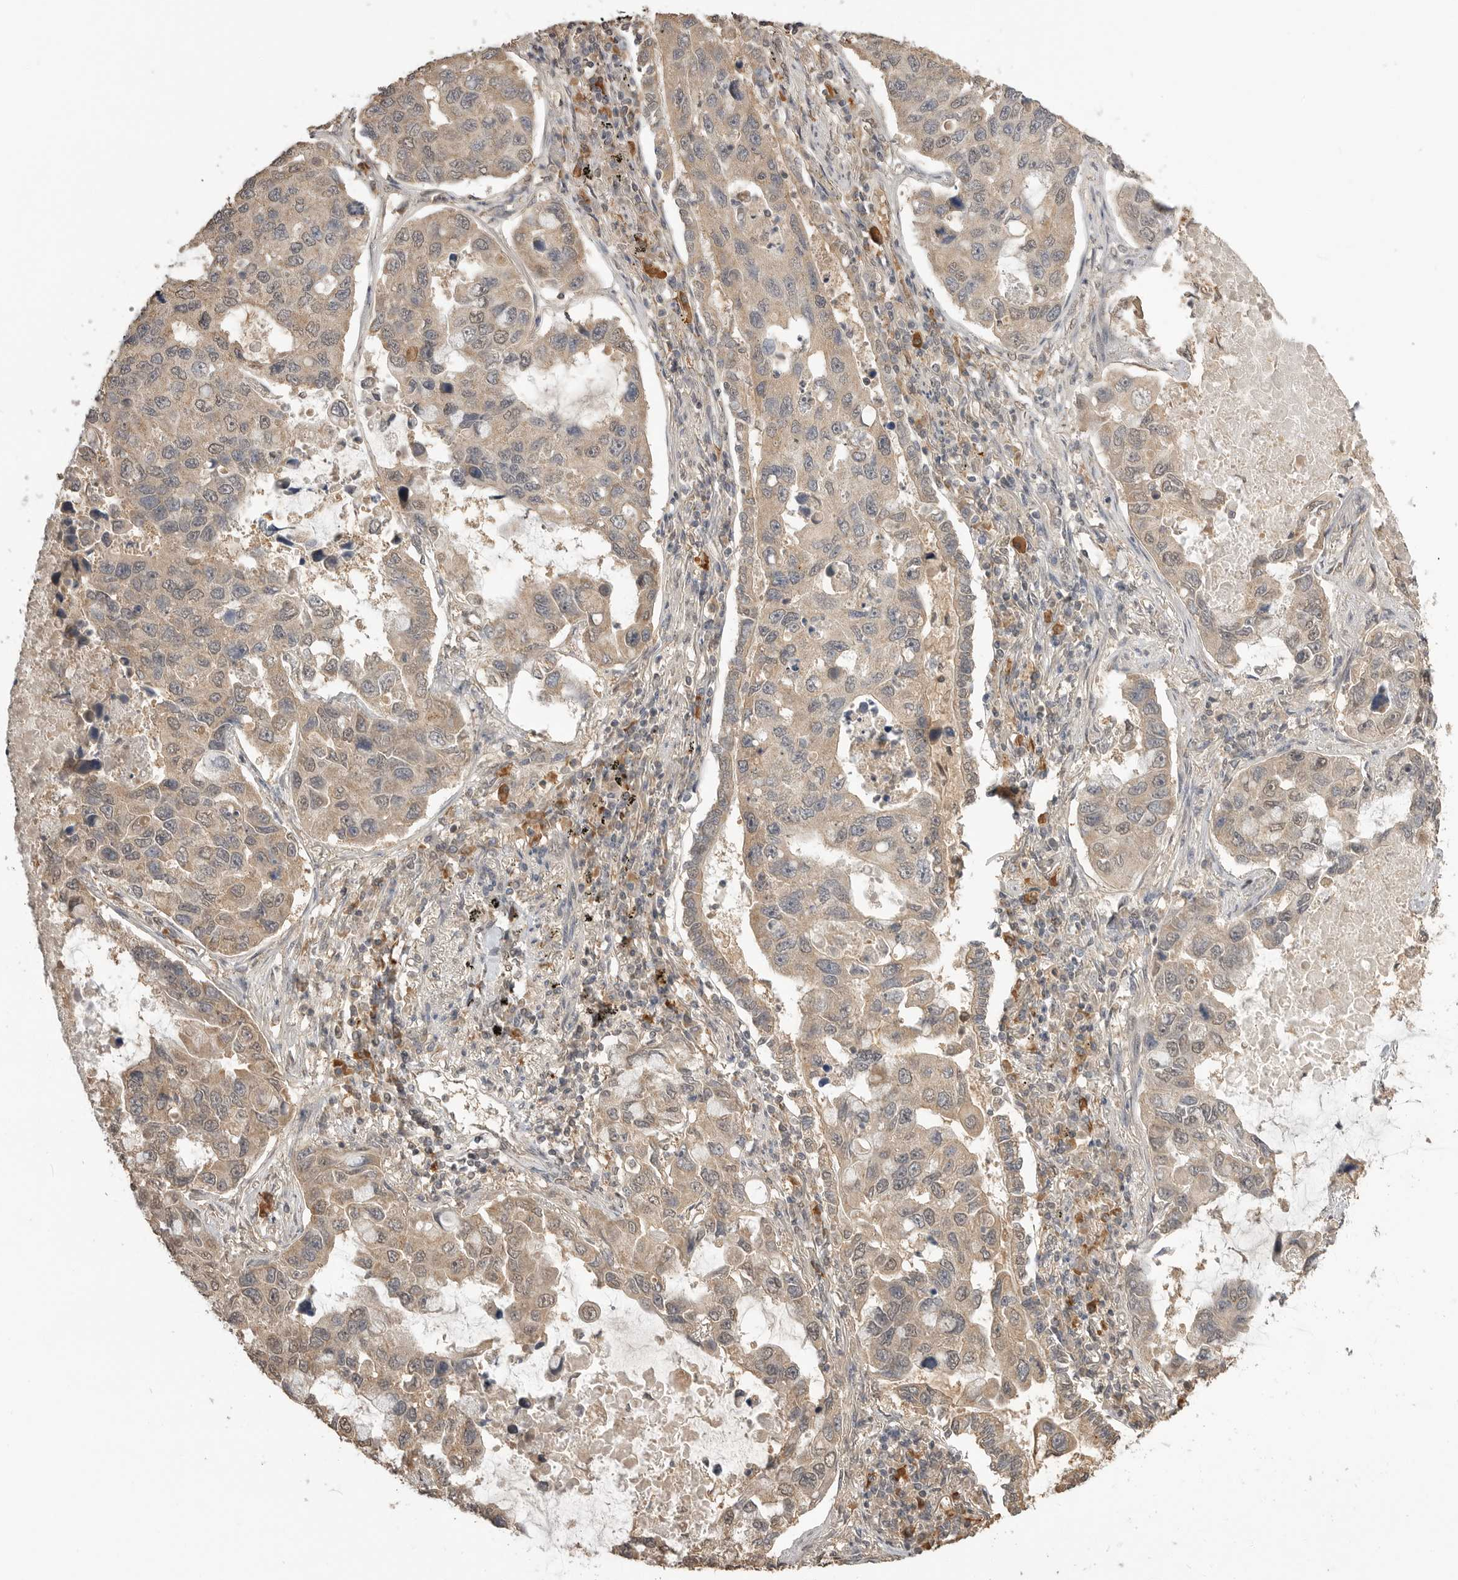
{"staining": {"intensity": "moderate", "quantity": ">75%", "location": "cytoplasmic/membranous,nuclear"}, "tissue": "lung cancer", "cell_type": "Tumor cells", "image_type": "cancer", "snomed": [{"axis": "morphology", "description": "Adenocarcinoma, NOS"}, {"axis": "topography", "description": "Lung"}], "caption": "Immunohistochemistry photomicrograph of adenocarcinoma (lung) stained for a protein (brown), which shows medium levels of moderate cytoplasmic/membranous and nuclear staining in approximately >75% of tumor cells.", "gene": "ASPSCR1", "patient": {"sex": "male", "age": 64}}